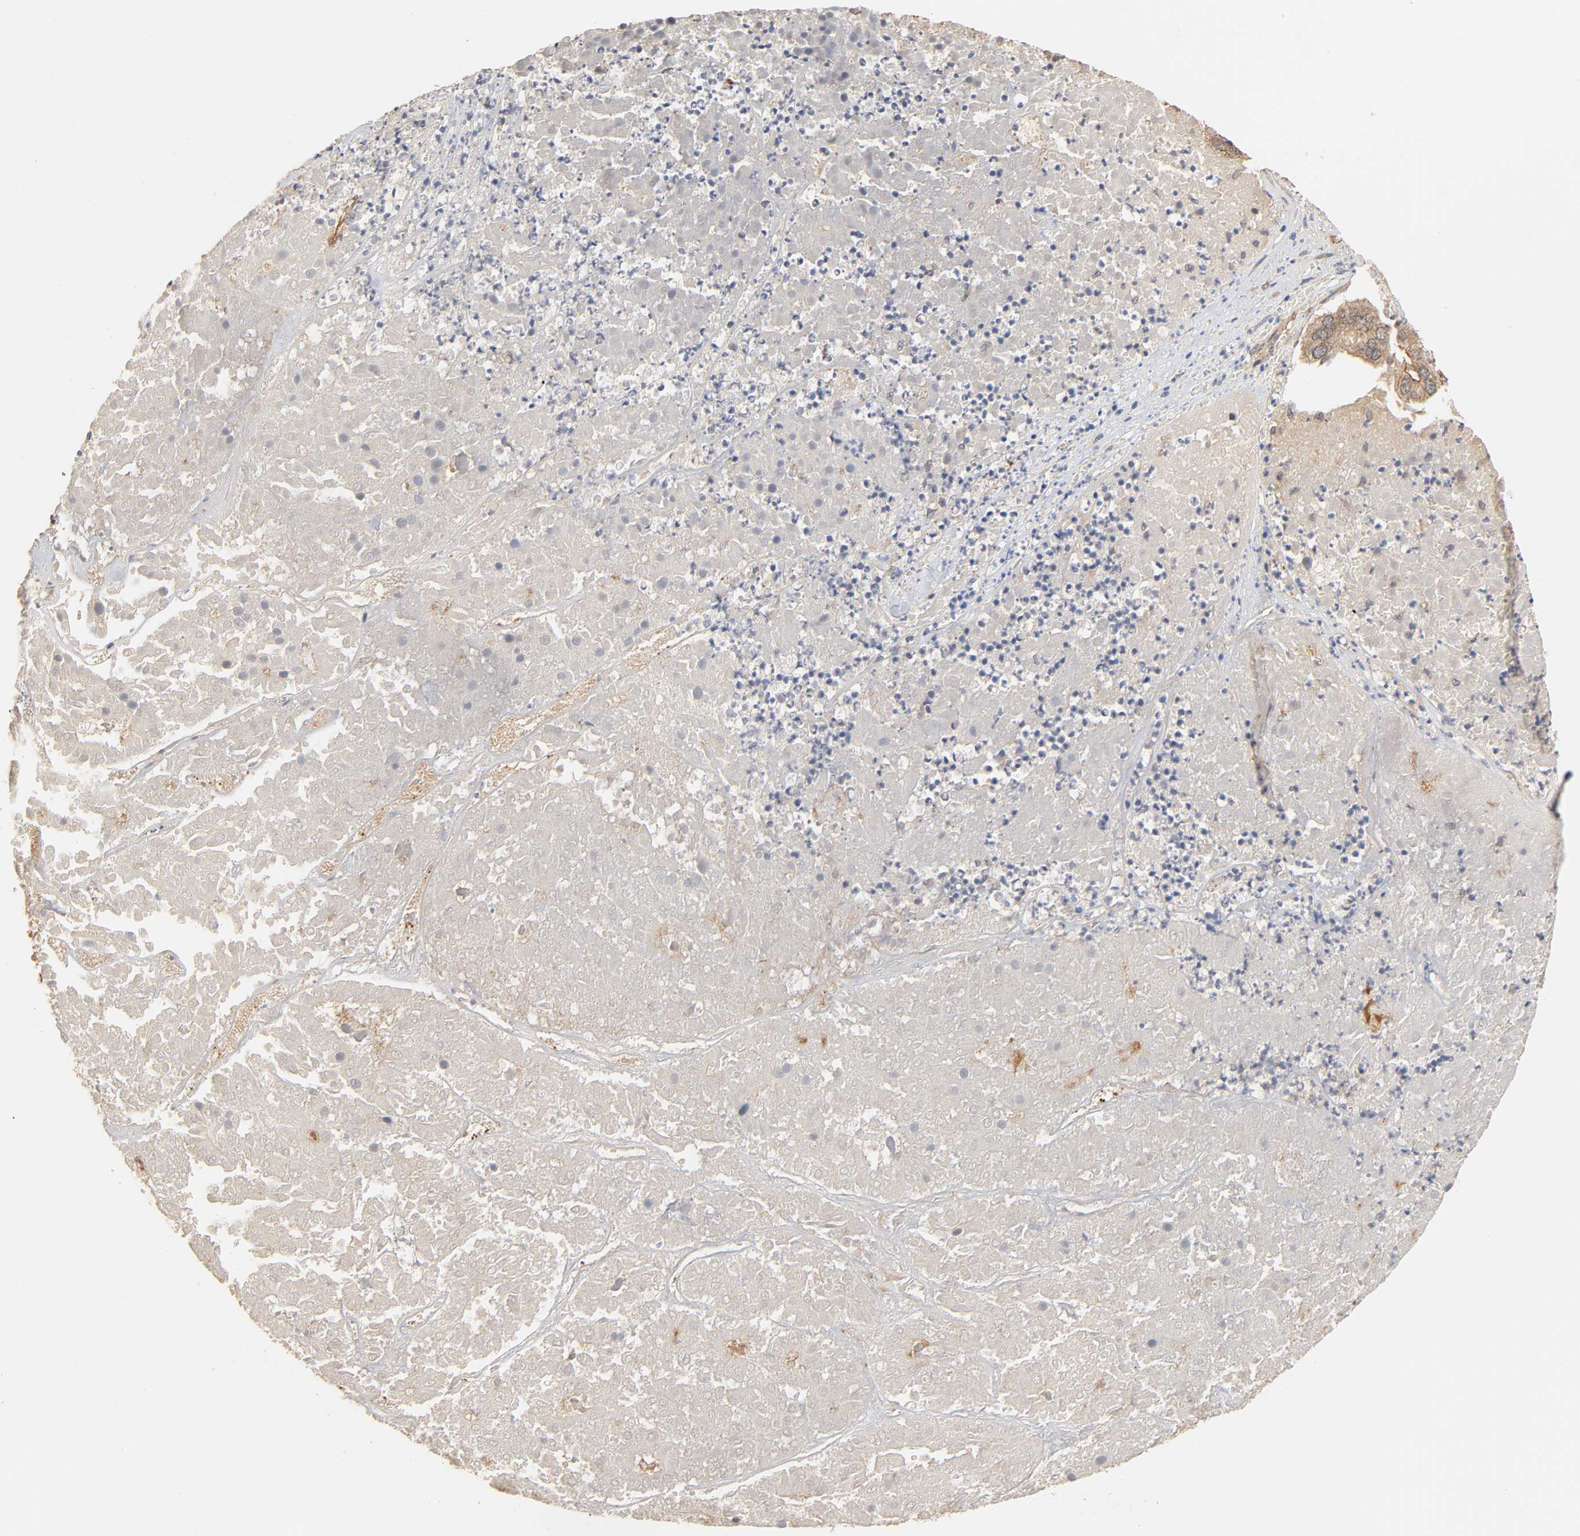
{"staining": {"intensity": "strong", "quantity": ">75%", "location": "cytoplasmic/membranous"}, "tissue": "pancreatic cancer", "cell_type": "Tumor cells", "image_type": "cancer", "snomed": [{"axis": "morphology", "description": "Adenocarcinoma, NOS"}, {"axis": "topography", "description": "Pancreas"}], "caption": "Immunohistochemistry of pancreatic cancer (adenocarcinoma) shows high levels of strong cytoplasmic/membranous positivity in approximately >75% of tumor cells.", "gene": "EPS8", "patient": {"sex": "male", "age": 50}}